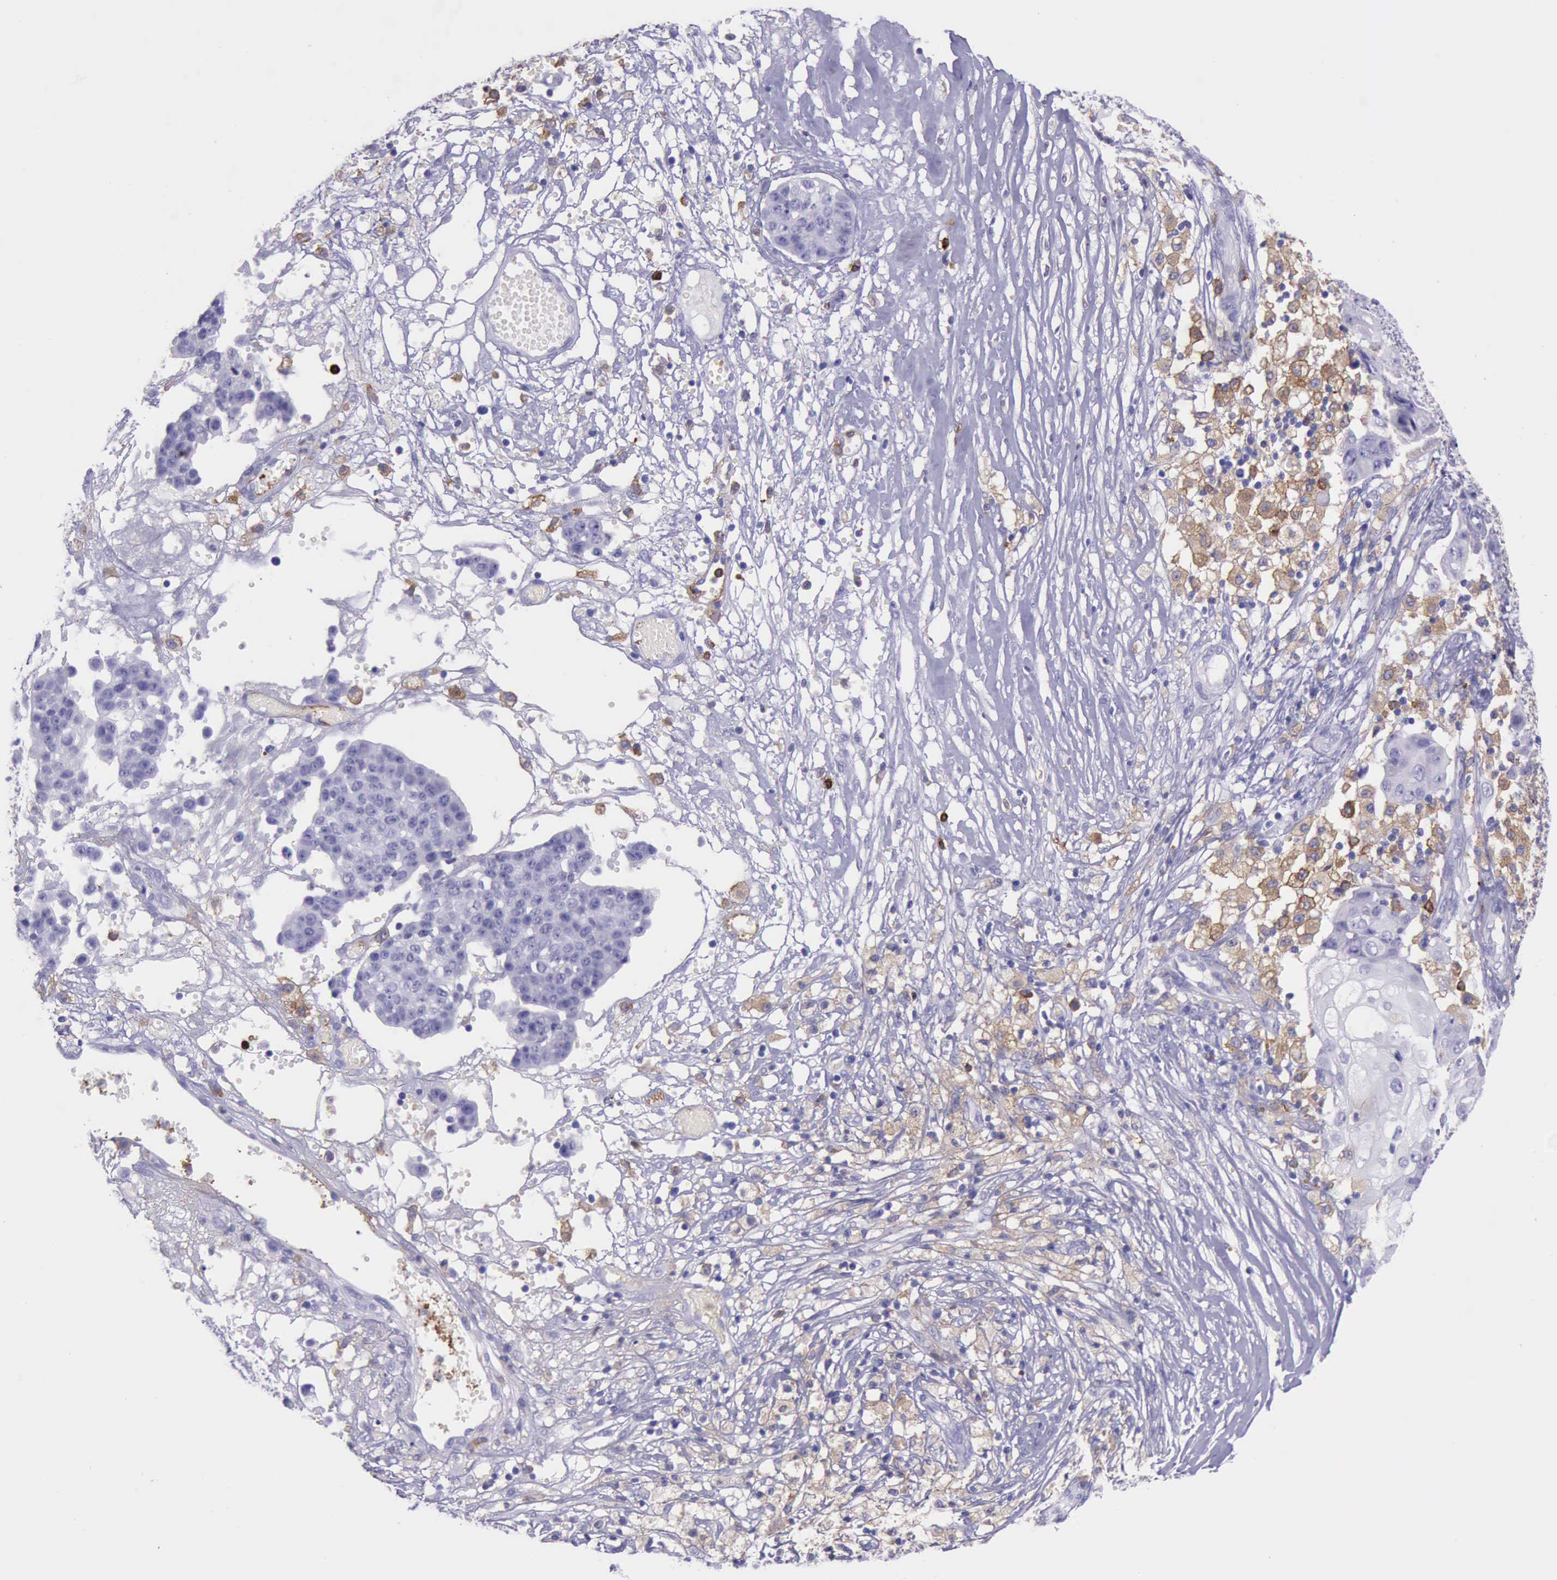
{"staining": {"intensity": "negative", "quantity": "none", "location": "none"}, "tissue": "ovarian cancer", "cell_type": "Tumor cells", "image_type": "cancer", "snomed": [{"axis": "morphology", "description": "Carcinoma, endometroid"}, {"axis": "topography", "description": "Ovary"}], "caption": "A histopathology image of human ovarian cancer is negative for staining in tumor cells.", "gene": "BTK", "patient": {"sex": "female", "age": 42}}